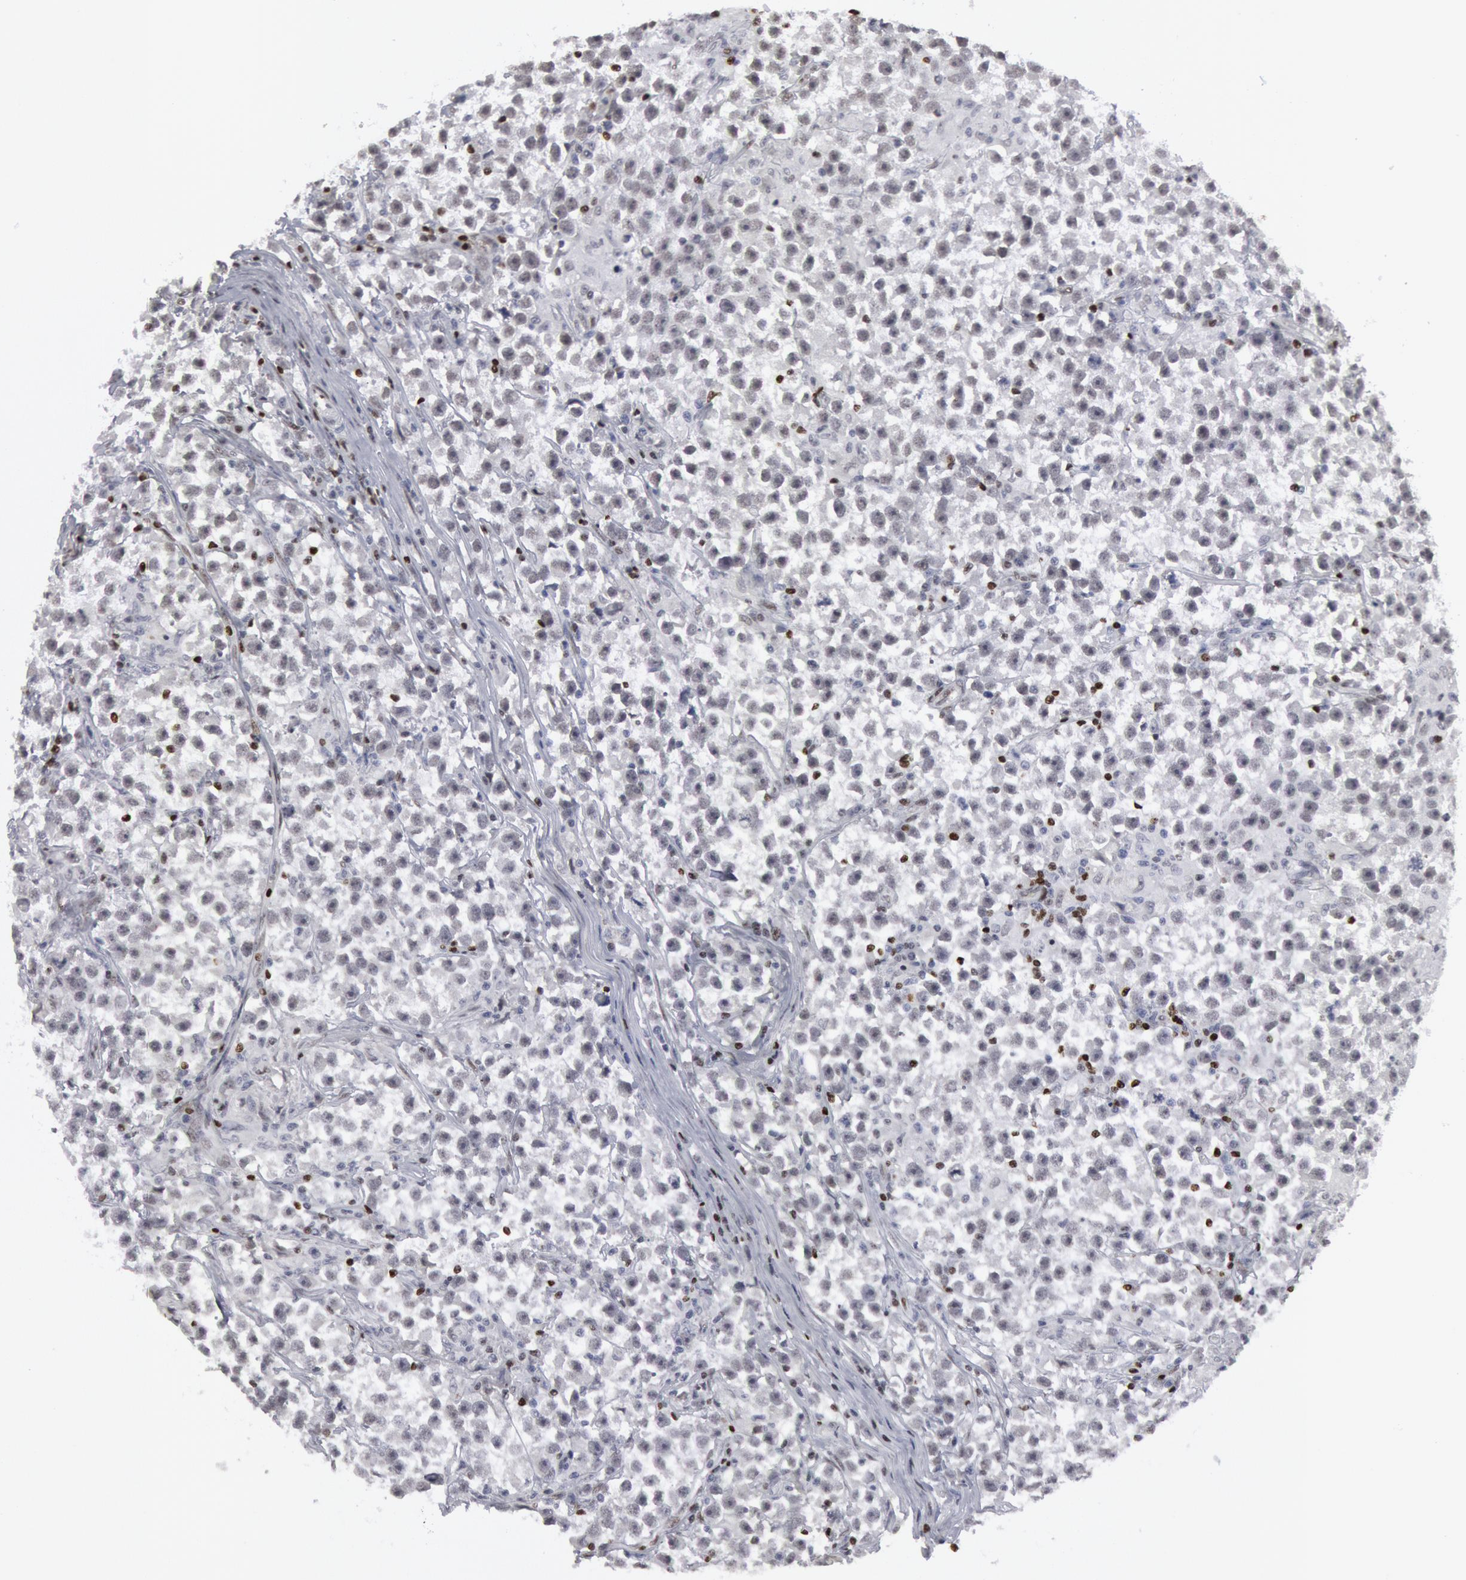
{"staining": {"intensity": "negative", "quantity": "none", "location": "none"}, "tissue": "testis cancer", "cell_type": "Tumor cells", "image_type": "cancer", "snomed": [{"axis": "morphology", "description": "Seminoma, NOS"}, {"axis": "topography", "description": "Testis"}], "caption": "Photomicrograph shows no protein expression in tumor cells of testis seminoma tissue.", "gene": "MECP2", "patient": {"sex": "male", "age": 33}}